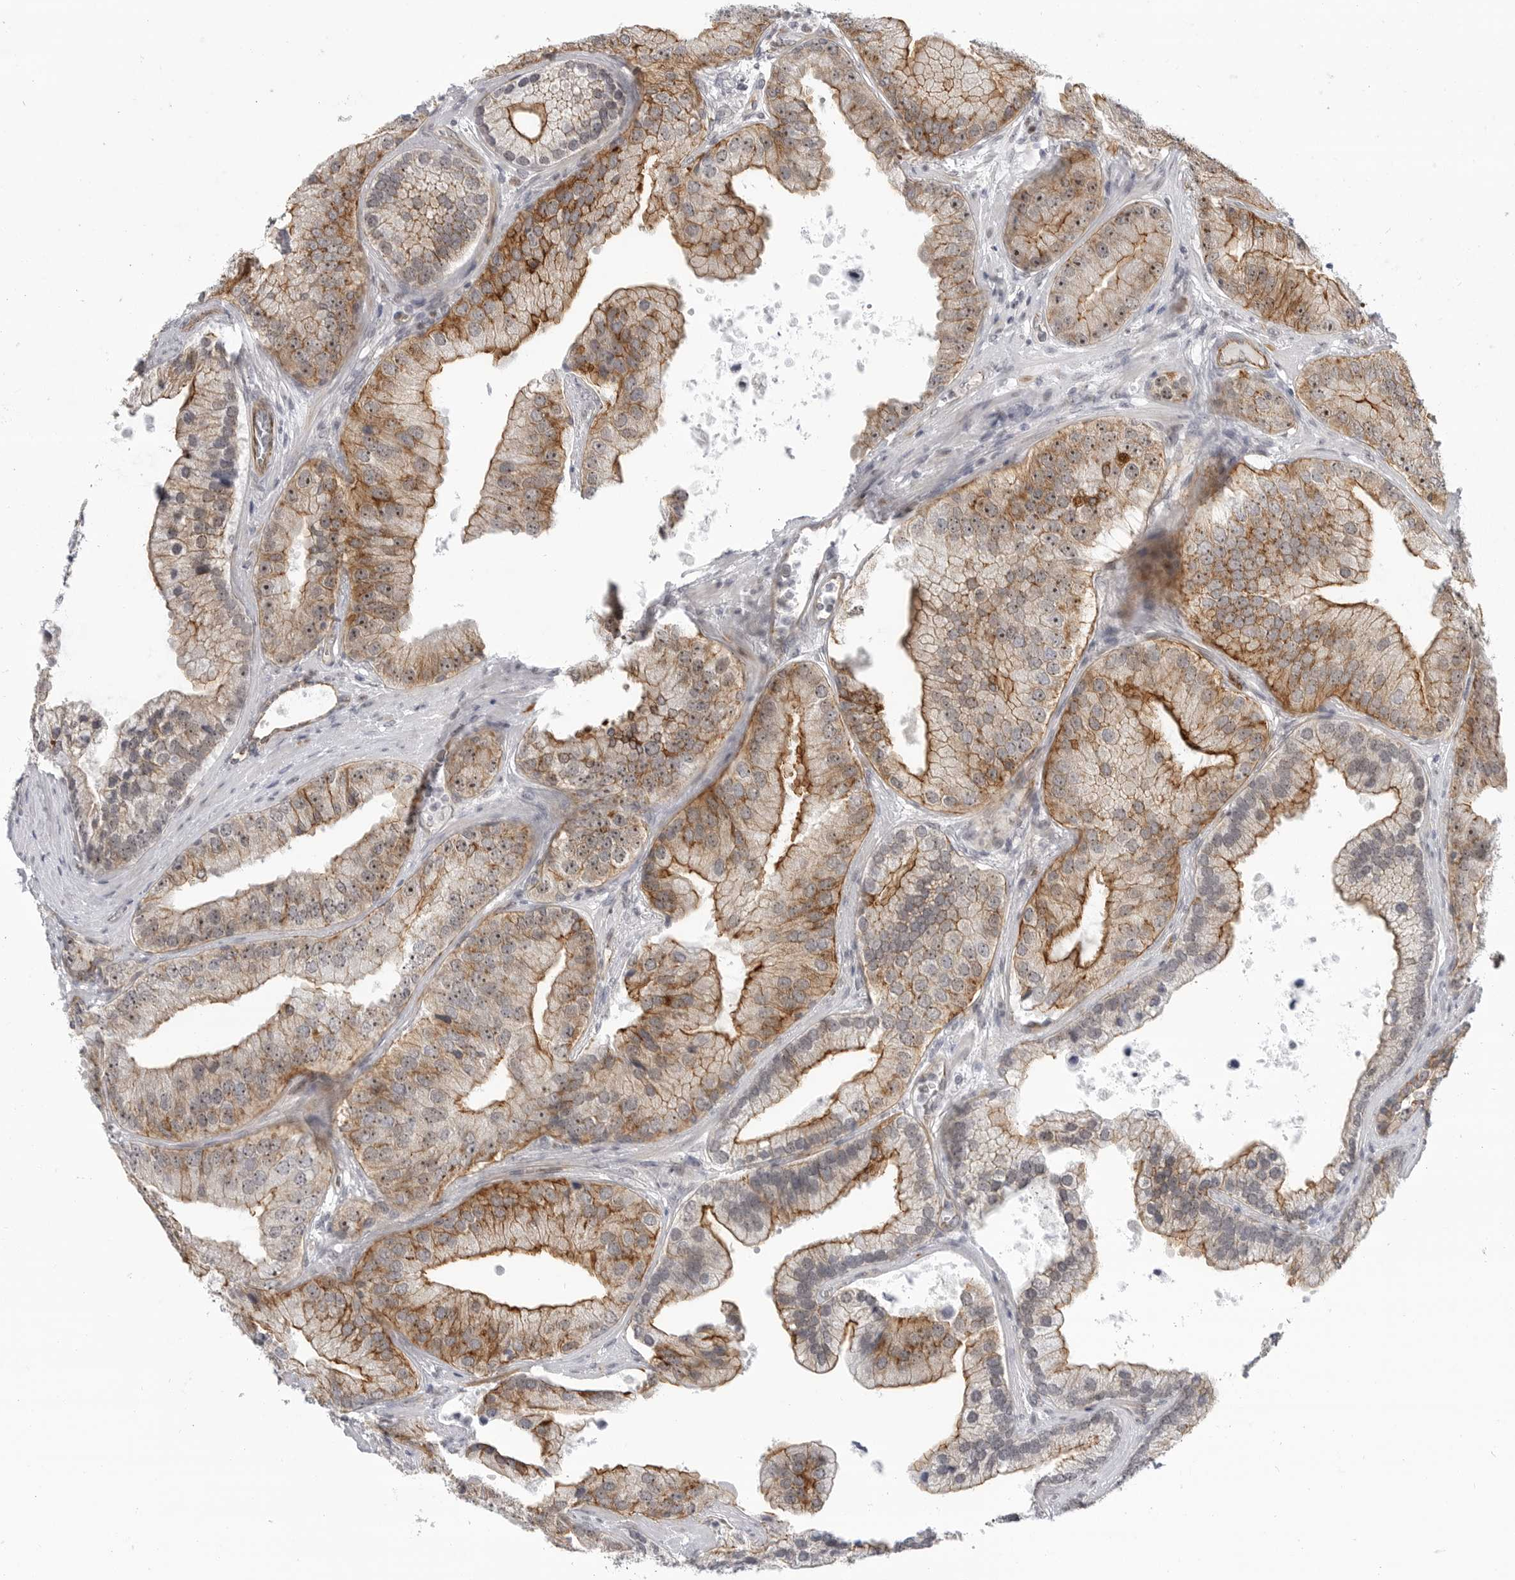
{"staining": {"intensity": "moderate", "quantity": ">75%", "location": "cytoplasmic/membranous"}, "tissue": "prostate cancer", "cell_type": "Tumor cells", "image_type": "cancer", "snomed": [{"axis": "morphology", "description": "Adenocarcinoma, High grade"}, {"axis": "topography", "description": "Prostate"}], "caption": "DAB immunohistochemical staining of prostate high-grade adenocarcinoma shows moderate cytoplasmic/membranous protein positivity in about >75% of tumor cells. Ihc stains the protein of interest in brown and the nuclei are stained blue.", "gene": "CEP295NL", "patient": {"sex": "male", "age": 70}}